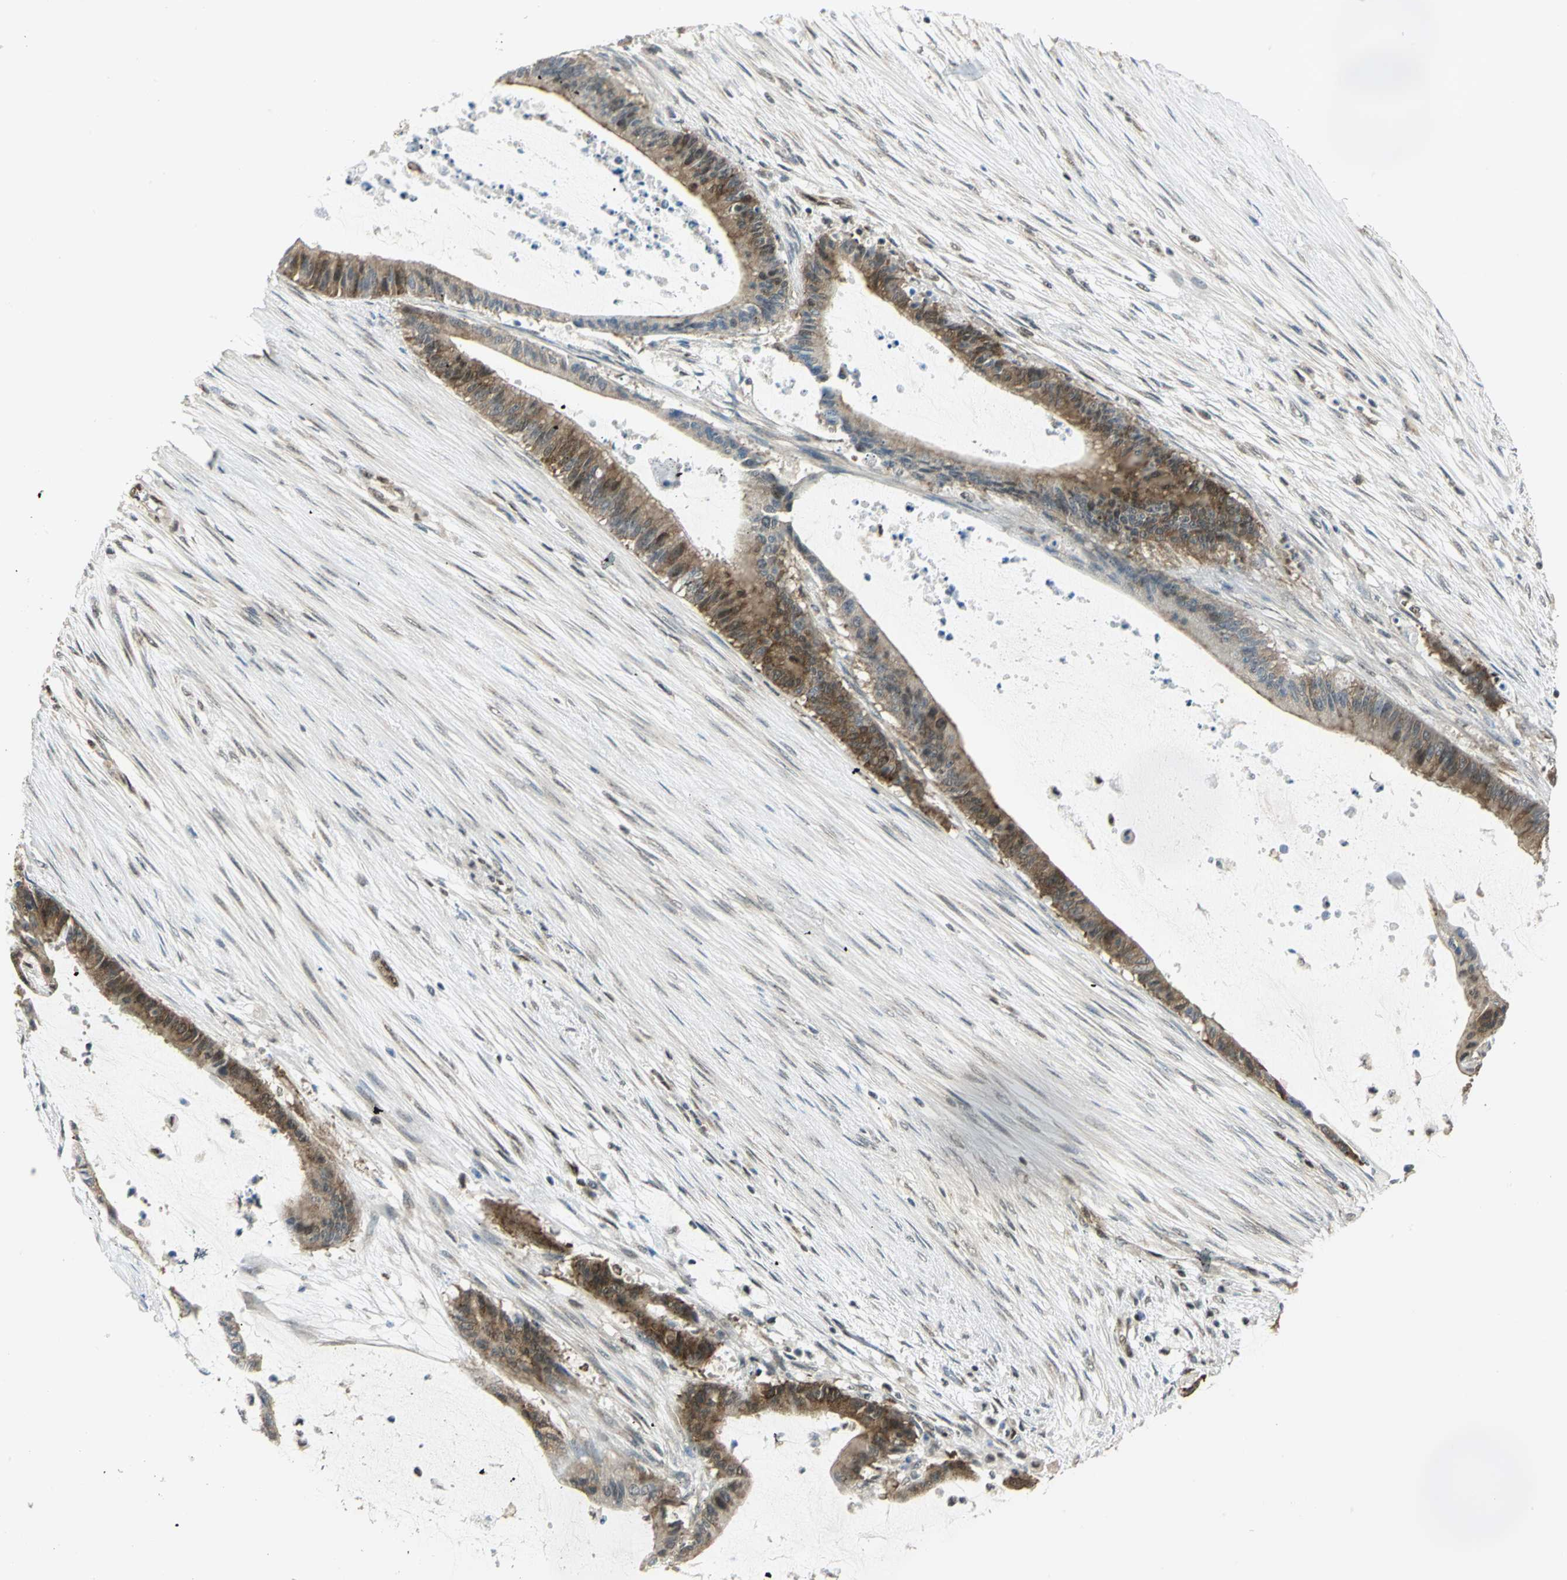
{"staining": {"intensity": "moderate", "quantity": "25%-75%", "location": "cytoplasmic/membranous,nuclear"}, "tissue": "liver cancer", "cell_type": "Tumor cells", "image_type": "cancer", "snomed": [{"axis": "morphology", "description": "Cholangiocarcinoma"}, {"axis": "topography", "description": "Liver"}], "caption": "This micrograph exhibits immunohistochemistry staining of human cholangiocarcinoma (liver), with medium moderate cytoplasmic/membranous and nuclear expression in about 25%-75% of tumor cells.", "gene": "DDX5", "patient": {"sex": "female", "age": 73}}